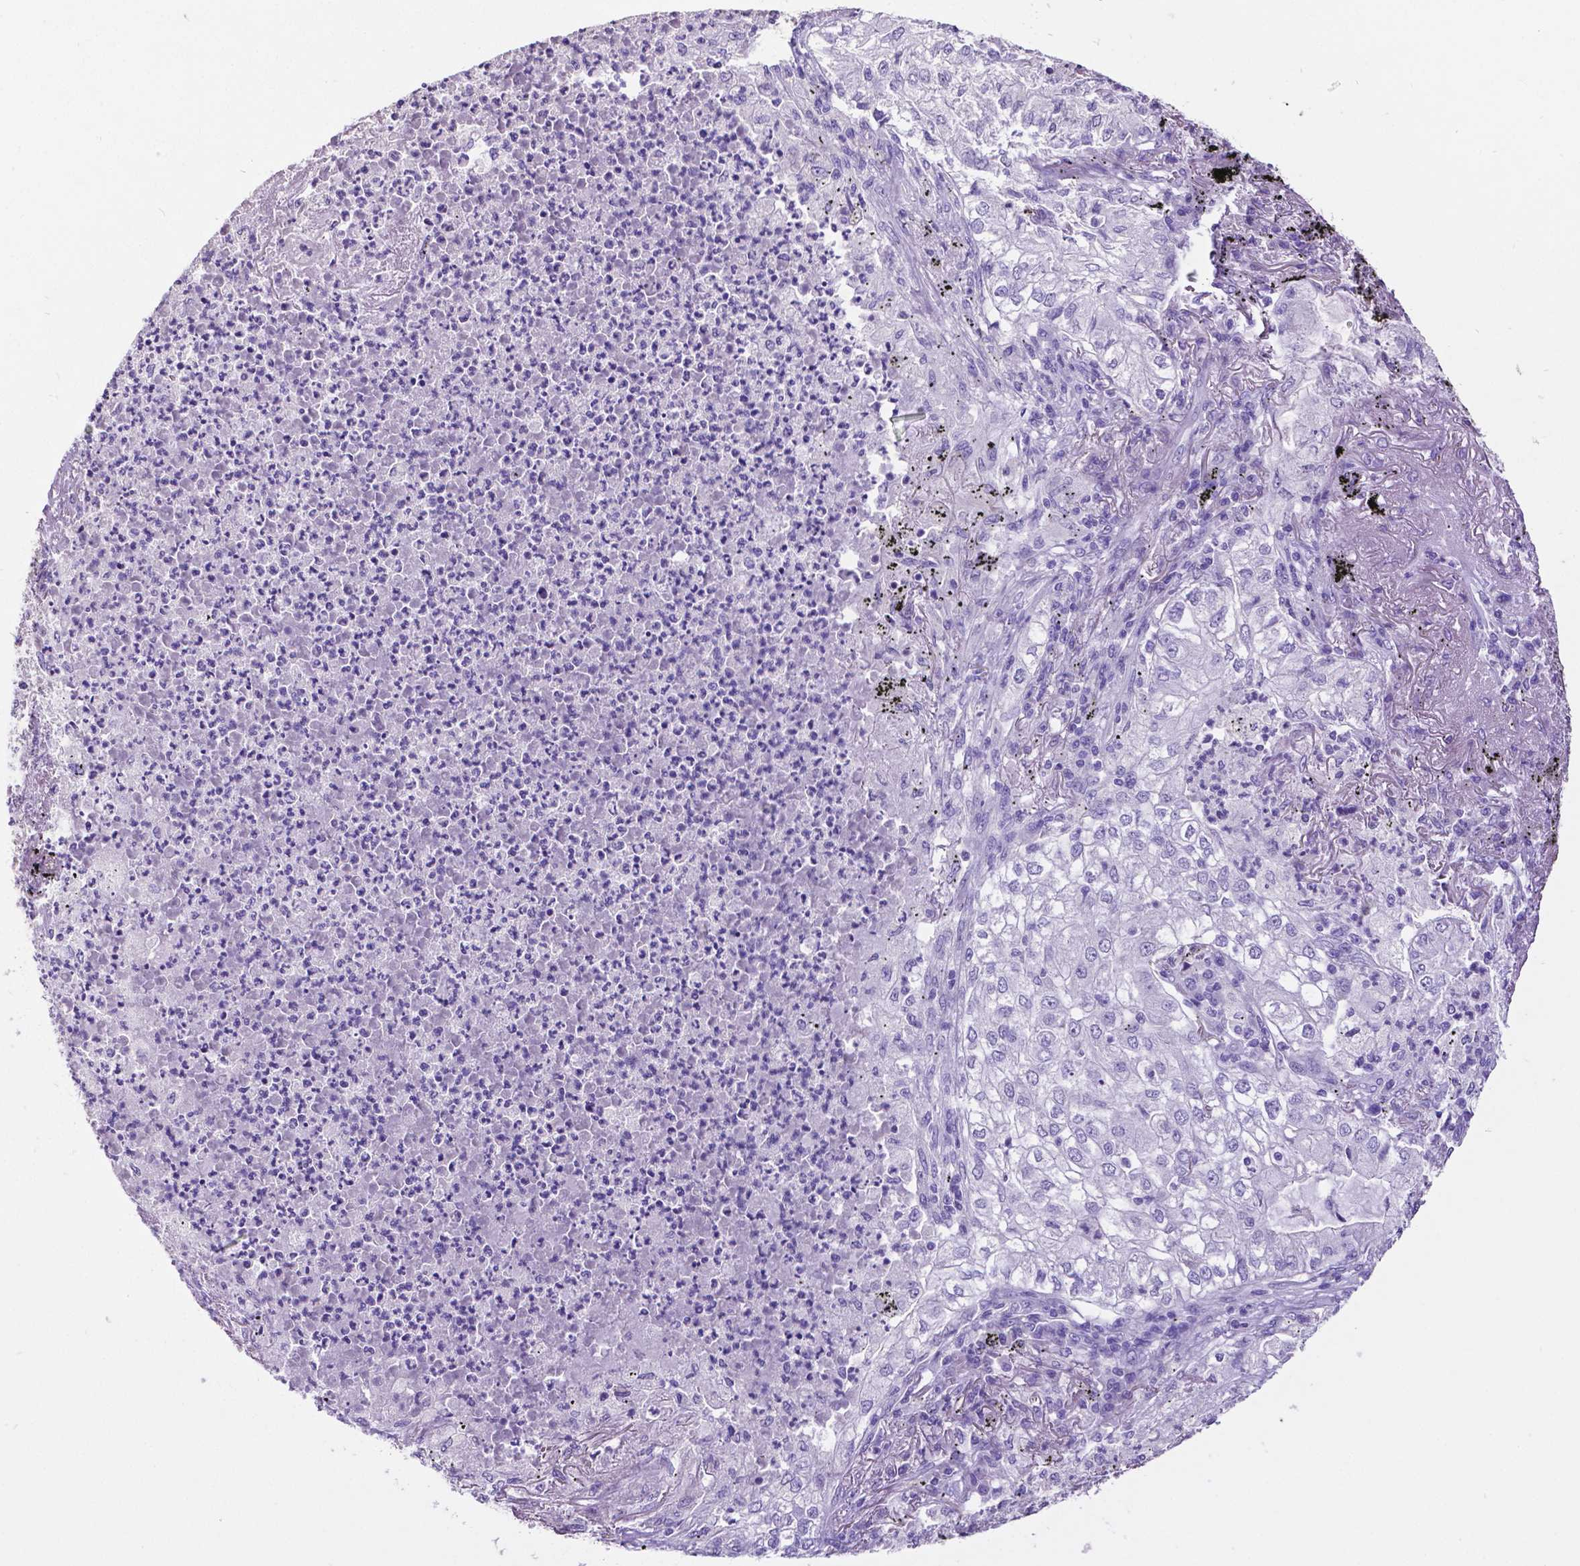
{"staining": {"intensity": "negative", "quantity": "none", "location": "none"}, "tissue": "lung cancer", "cell_type": "Tumor cells", "image_type": "cancer", "snomed": [{"axis": "morphology", "description": "Adenocarcinoma, NOS"}, {"axis": "topography", "description": "Lung"}], "caption": "The micrograph shows no staining of tumor cells in adenocarcinoma (lung).", "gene": "SATB2", "patient": {"sex": "female", "age": 73}}